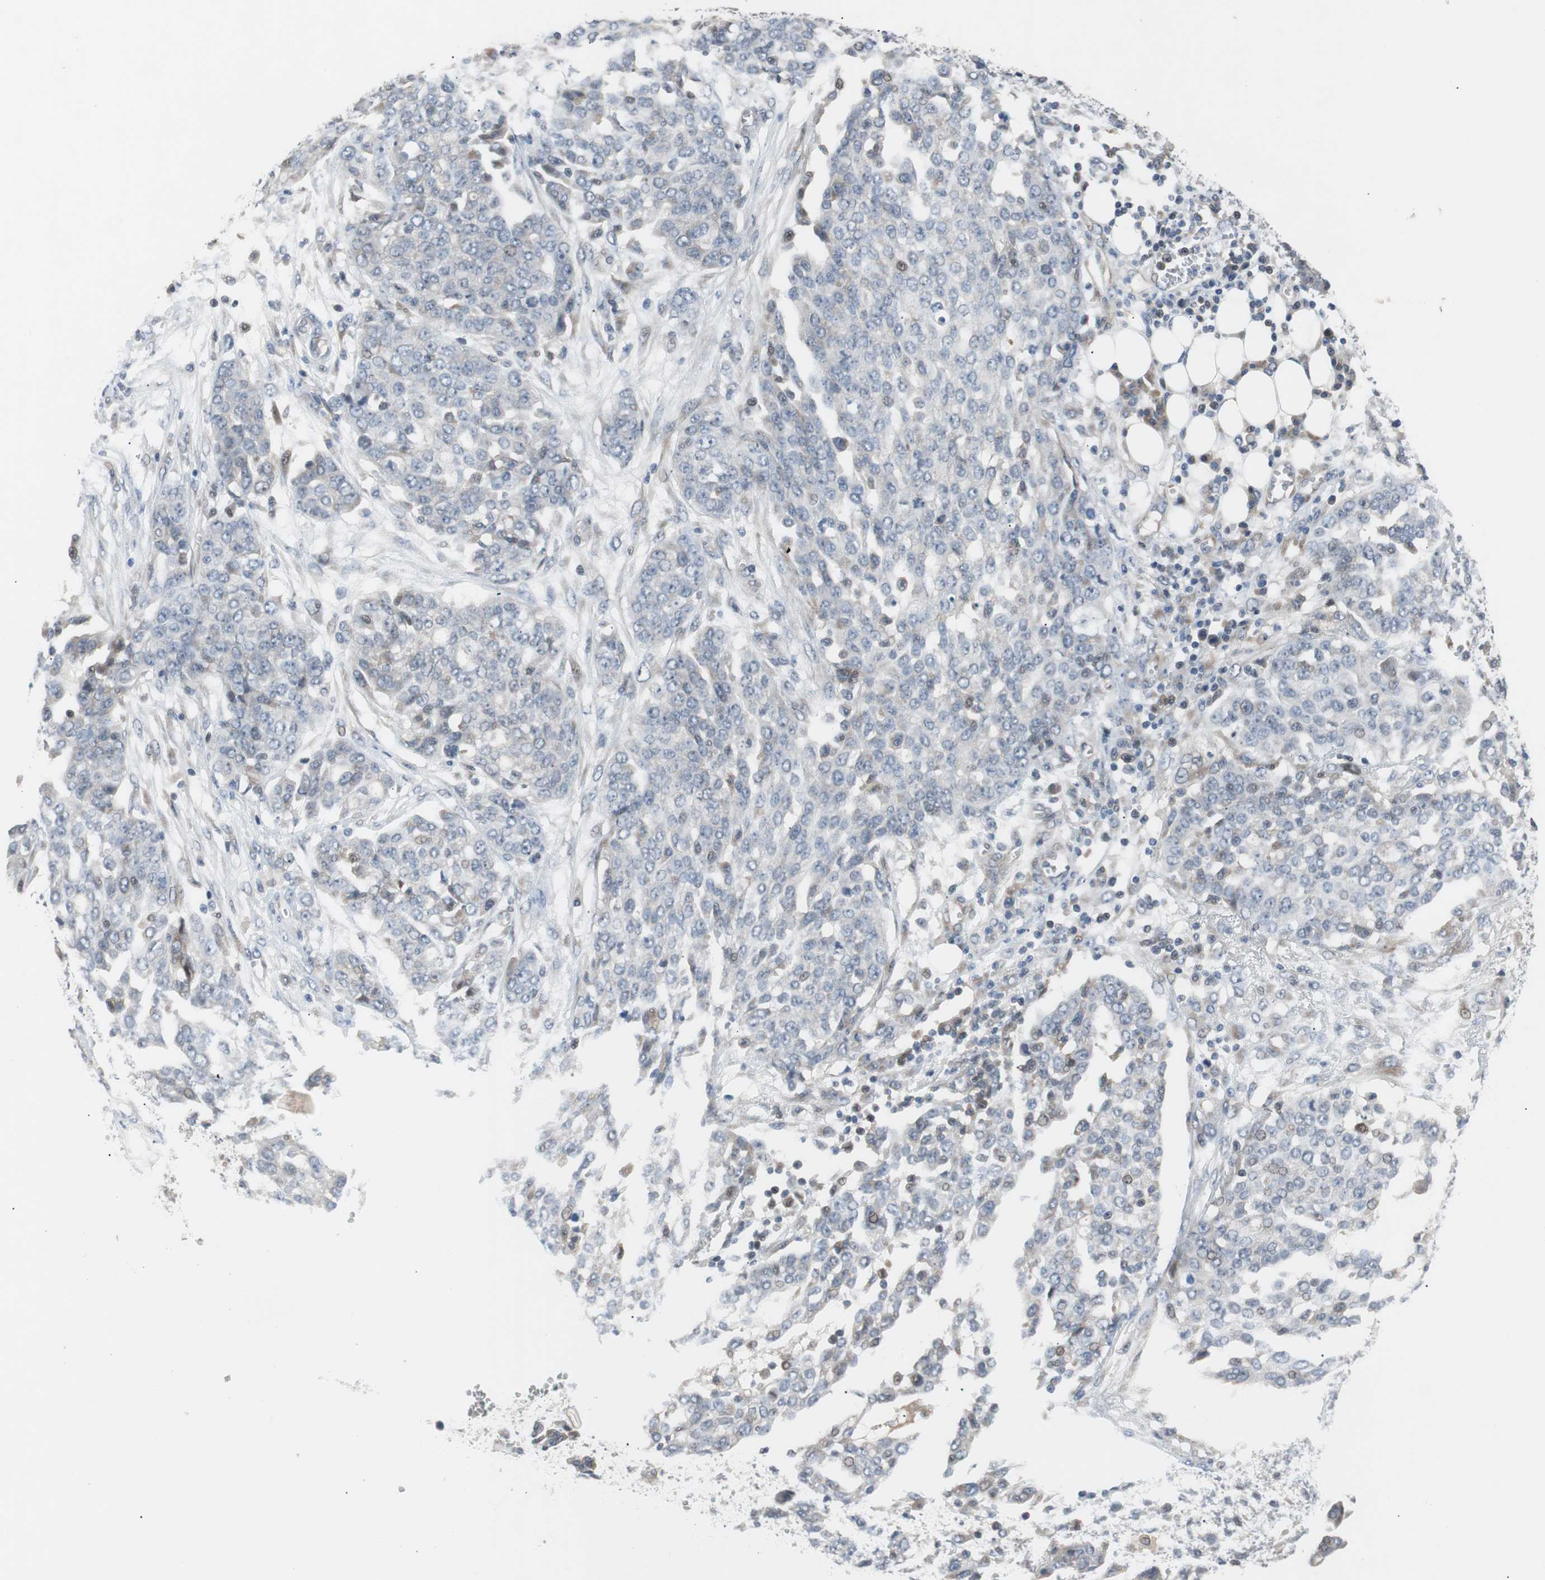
{"staining": {"intensity": "weak", "quantity": "<25%", "location": "nuclear"}, "tissue": "ovarian cancer", "cell_type": "Tumor cells", "image_type": "cancer", "snomed": [{"axis": "morphology", "description": "Cystadenocarcinoma, serous, NOS"}, {"axis": "topography", "description": "Soft tissue"}, {"axis": "topography", "description": "Ovary"}], "caption": "Photomicrograph shows no significant protein positivity in tumor cells of ovarian cancer.", "gene": "MAP2K4", "patient": {"sex": "female", "age": 57}}